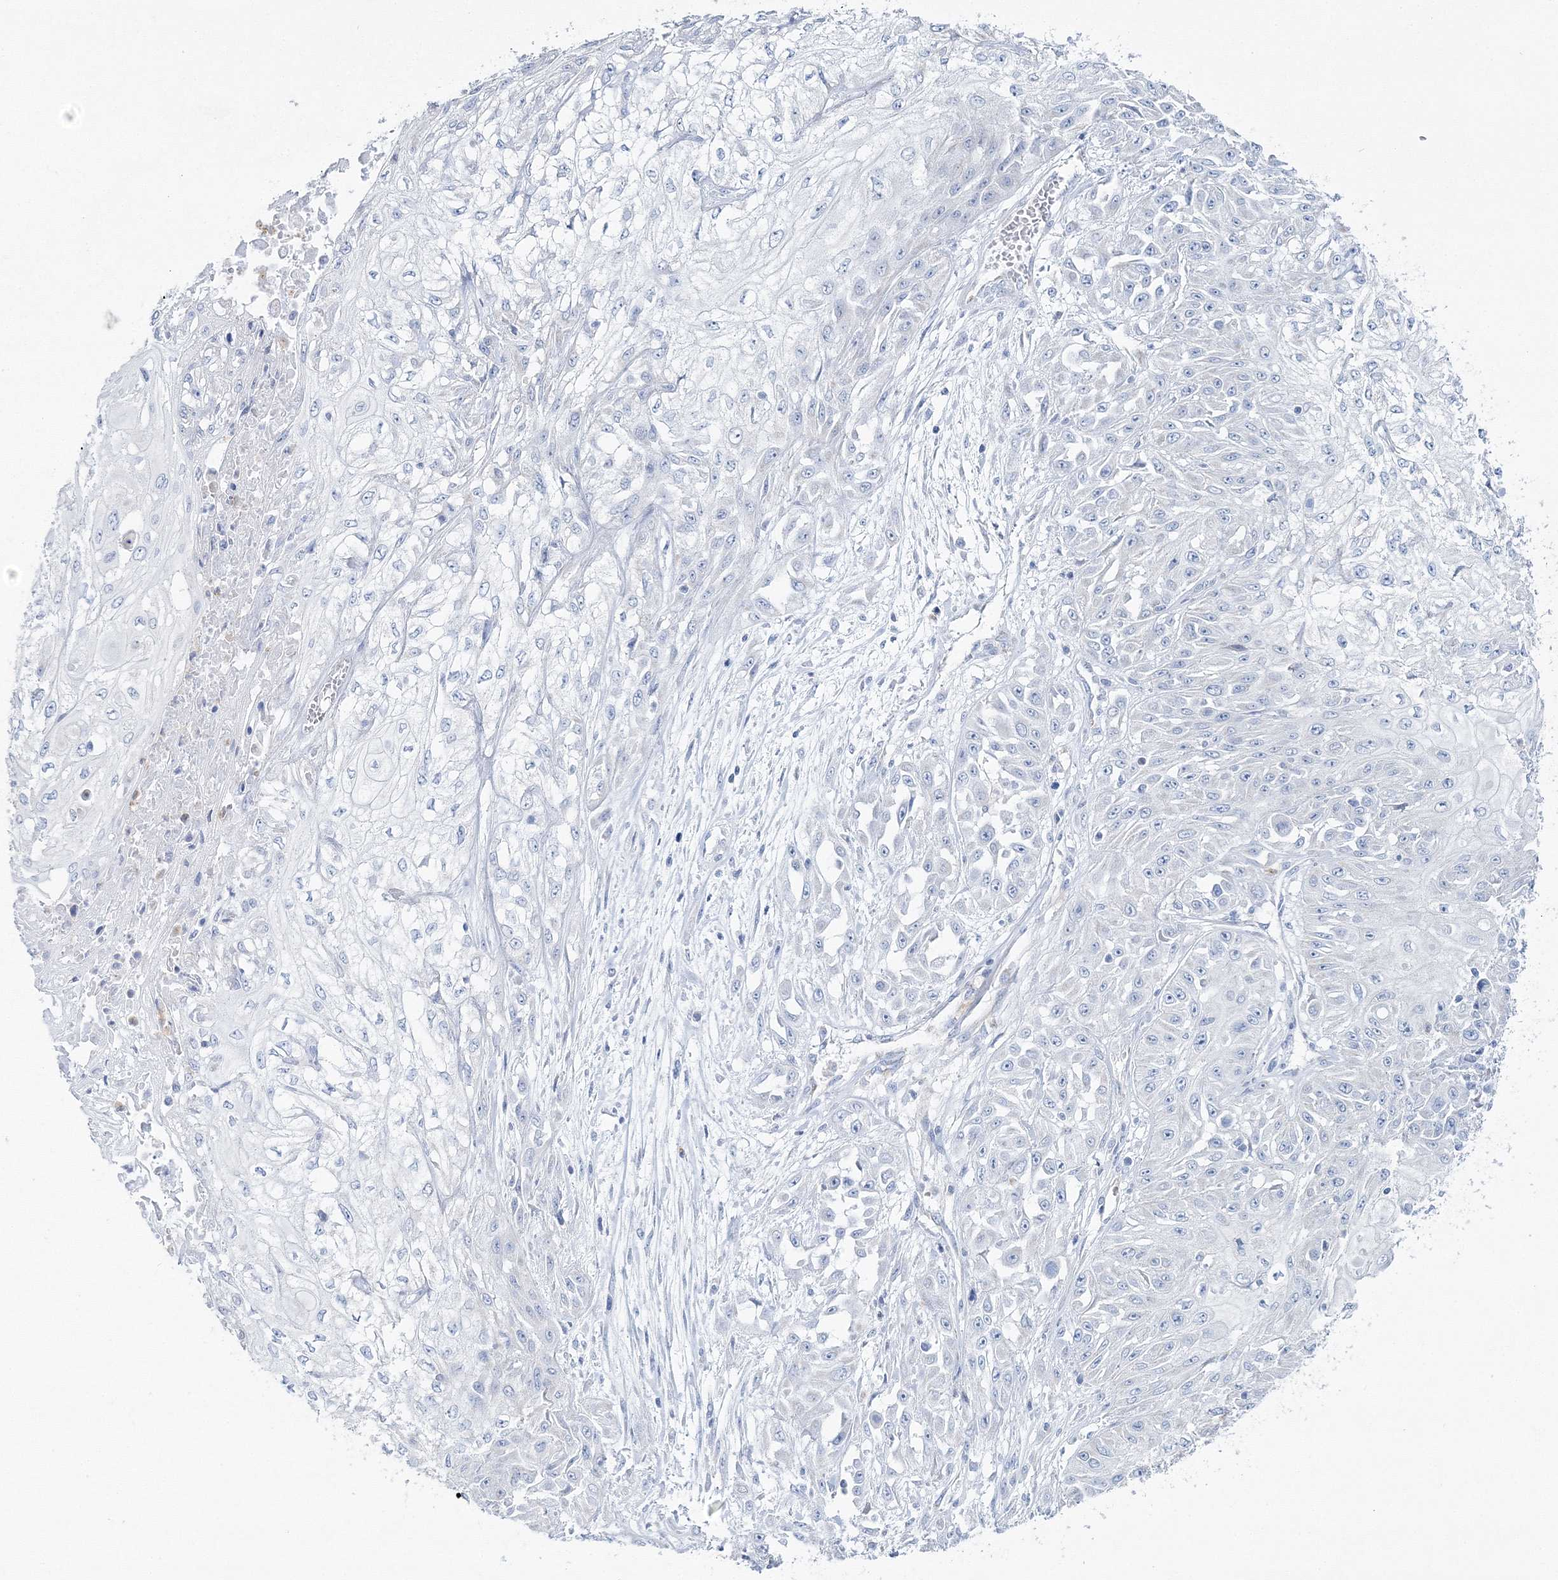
{"staining": {"intensity": "negative", "quantity": "none", "location": "none"}, "tissue": "skin cancer", "cell_type": "Tumor cells", "image_type": "cancer", "snomed": [{"axis": "morphology", "description": "Squamous cell carcinoma, NOS"}, {"axis": "morphology", "description": "Squamous cell carcinoma, metastatic, NOS"}, {"axis": "topography", "description": "Skin"}, {"axis": "topography", "description": "Lymph node"}], "caption": "Immunohistochemistry (IHC) micrograph of skin squamous cell carcinoma stained for a protein (brown), which demonstrates no expression in tumor cells.", "gene": "HIBCH", "patient": {"sex": "male", "age": 75}}